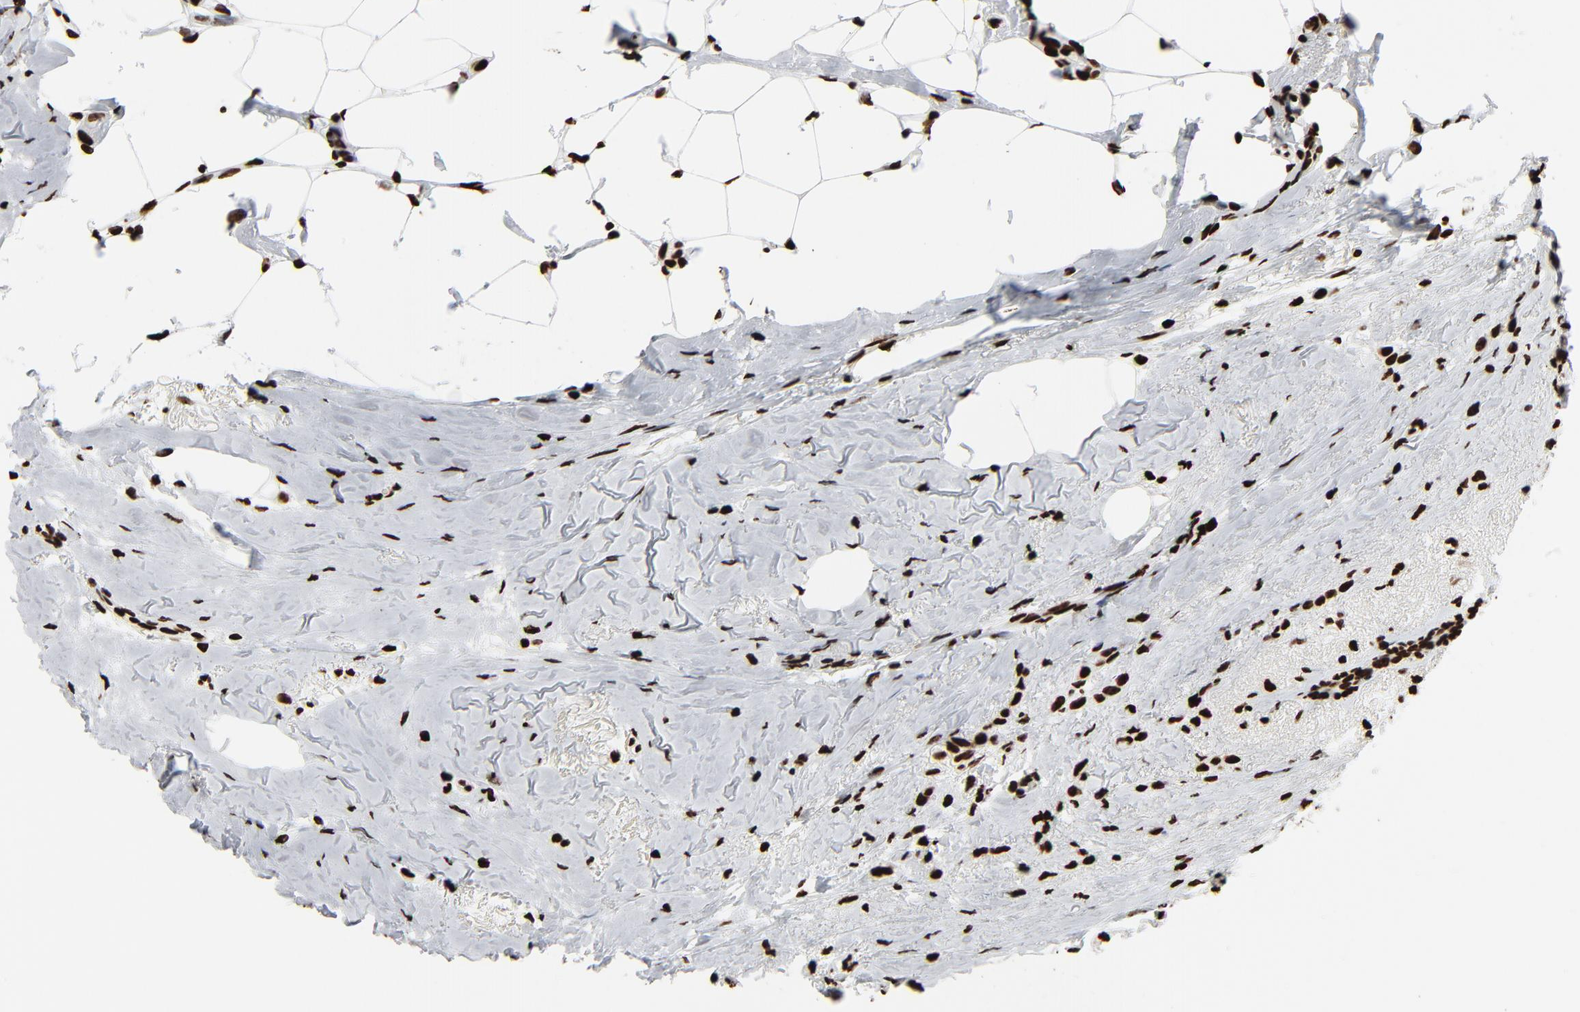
{"staining": {"intensity": "strong", "quantity": ">75%", "location": "nuclear"}, "tissue": "breast cancer", "cell_type": "Tumor cells", "image_type": "cancer", "snomed": [{"axis": "morphology", "description": "Lobular carcinoma"}, {"axis": "topography", "description": "Breast"}], "caption": "Tumor cells display high levels of strong nuclear expression in approximately >75% of cells in breast cancer.", "gene": "H3-4", "patient": {"sex": "female", "age": 55}}